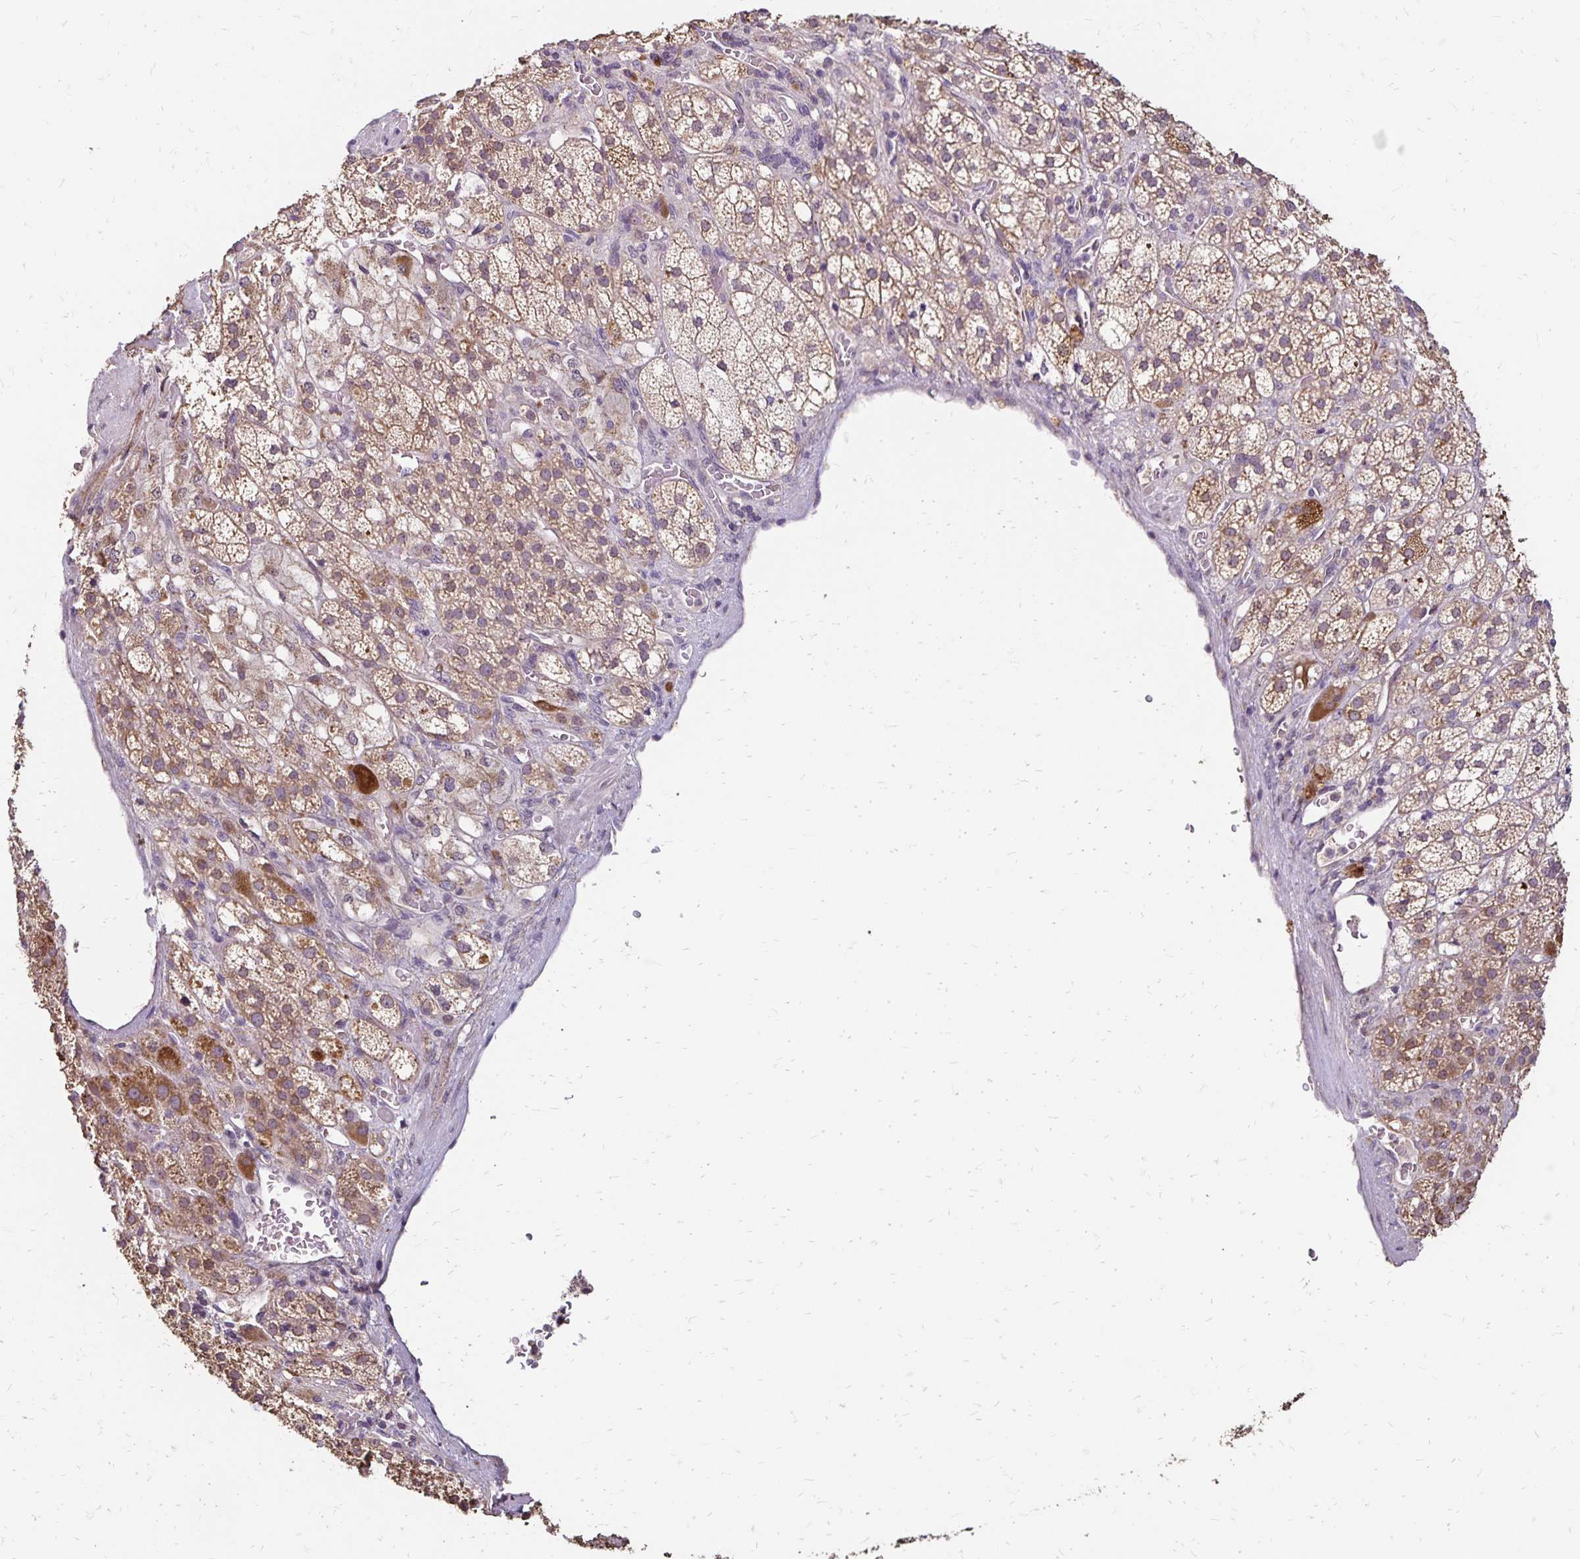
{"staining": {"intensity": "moderate", "quantity": ">75%", "location": "cytoplasmic/membranous"}, "tissue": "adrenal gland", "cell_type": "Glandular cells", "image_type": "normal", "snomed": [{"axis": "morphology", "description": "Normal tissue, NOS"}, {"axis": "topography", "description": "Adrenal gland"}], "caption": "This is a photomicrograph of IHC staining of normal adrenal gland, which shows moderate staining in the cytoplasmic/membranous of glandular cells.", "gene": "EMC10", "patient": {"sex": "female", "age": 60}}